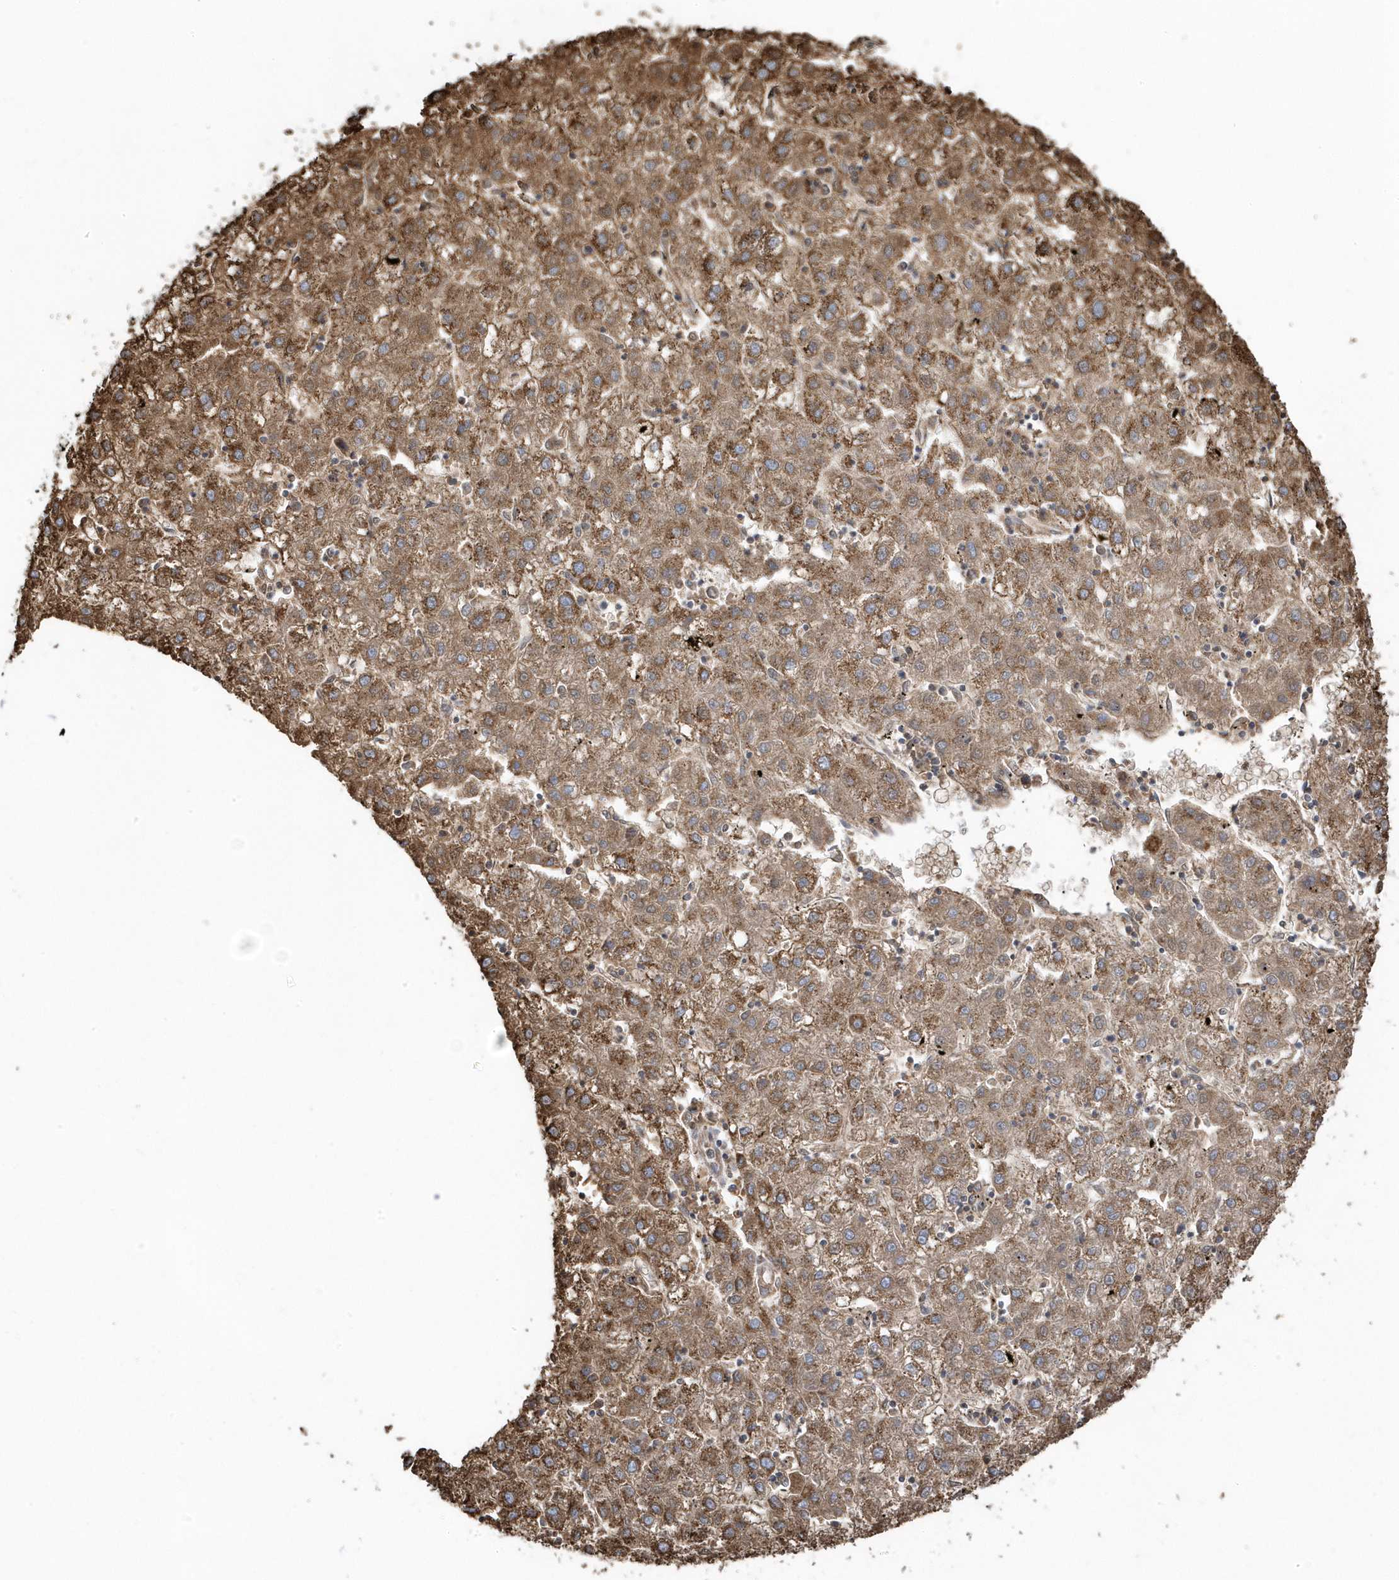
{"staining": {"intensity": "moderate", "quantity": ">75%", "location": "cytoplasmic/membranous"}, "tissue": "liver cancer", "cell_type": "Tumor cells", "image_type": "cancer", "snomed": [{"axis": "morphology", "description": "Carcinoma, Hepatocellular, NOS"}, {"axis": "topography", "description": "Liver"}], "caption": "The histopathology image reveals a brown stain indicating the presence of a protein in the cytoplasmic/membranous of tumor cells in liver cancer (hepatocellular carcinoma).", "gene": "GTPBP8", "patient": {"sex": "male", "age": 72}}